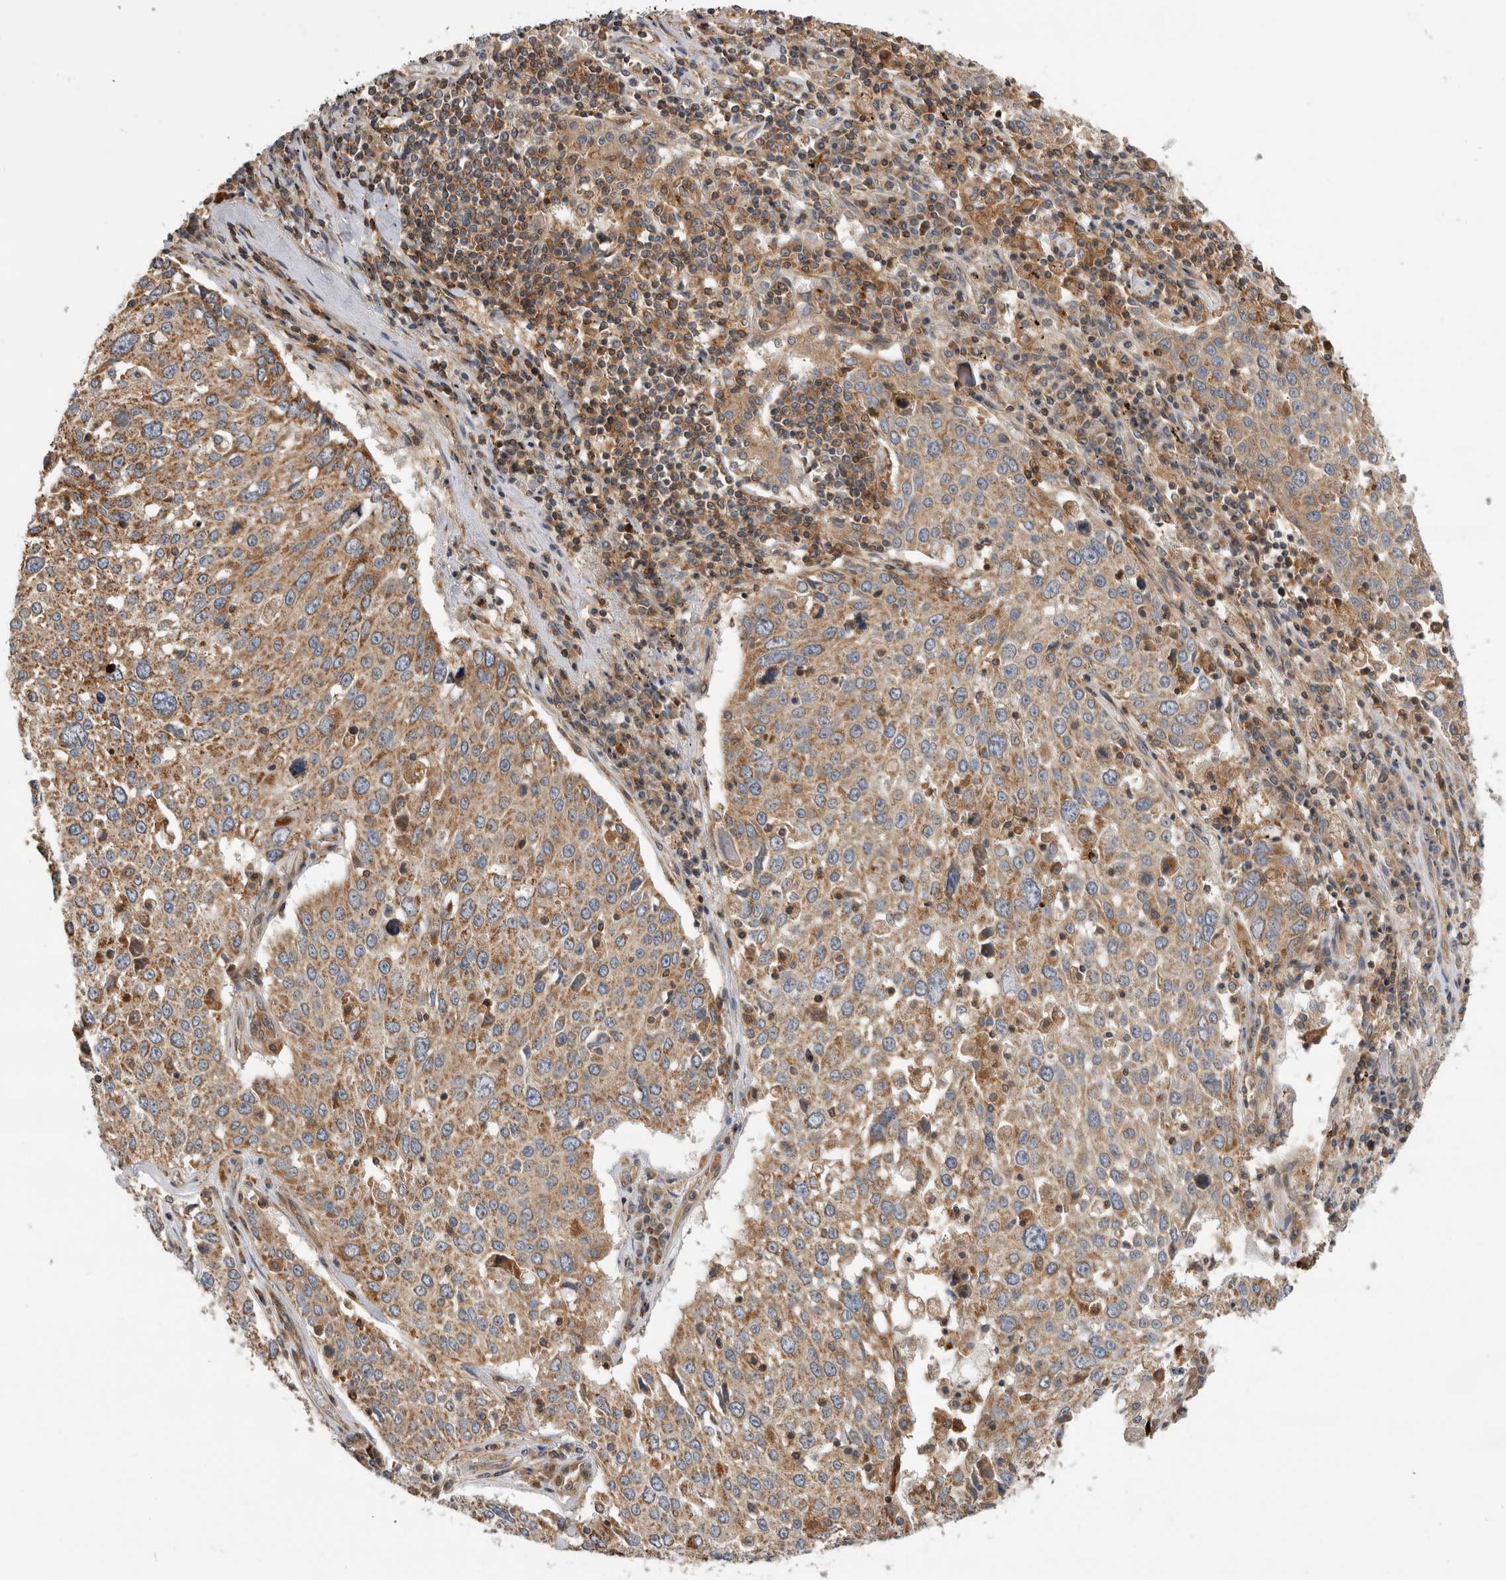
{"staining": {"intensity": "moderate", "quantity": ">75%", "location": "cytoplasmic/membranous"}, "tissue": "lung cancer", "cell_type": "Tumor cells", "image_type": "cancer", "snomed": [{"axis": "morphology", "description": "Squamous cell carcinoma, NOS"}, {"axis": "topography", "description": "Lung"}], "caption": "Protein expression analysis of lung cancer (squamous cell carcinoma) displays moderate cytoplasmic/membranous expression in about >75% of tumor cells. The staining was performed using DAB to visualize the protein expression in brown, while the nuclei were stained in blue with hematoxylin (Magnification: 20x).", "gene": "GRIK2", "patient": {"sex": "male", "age": 65}}